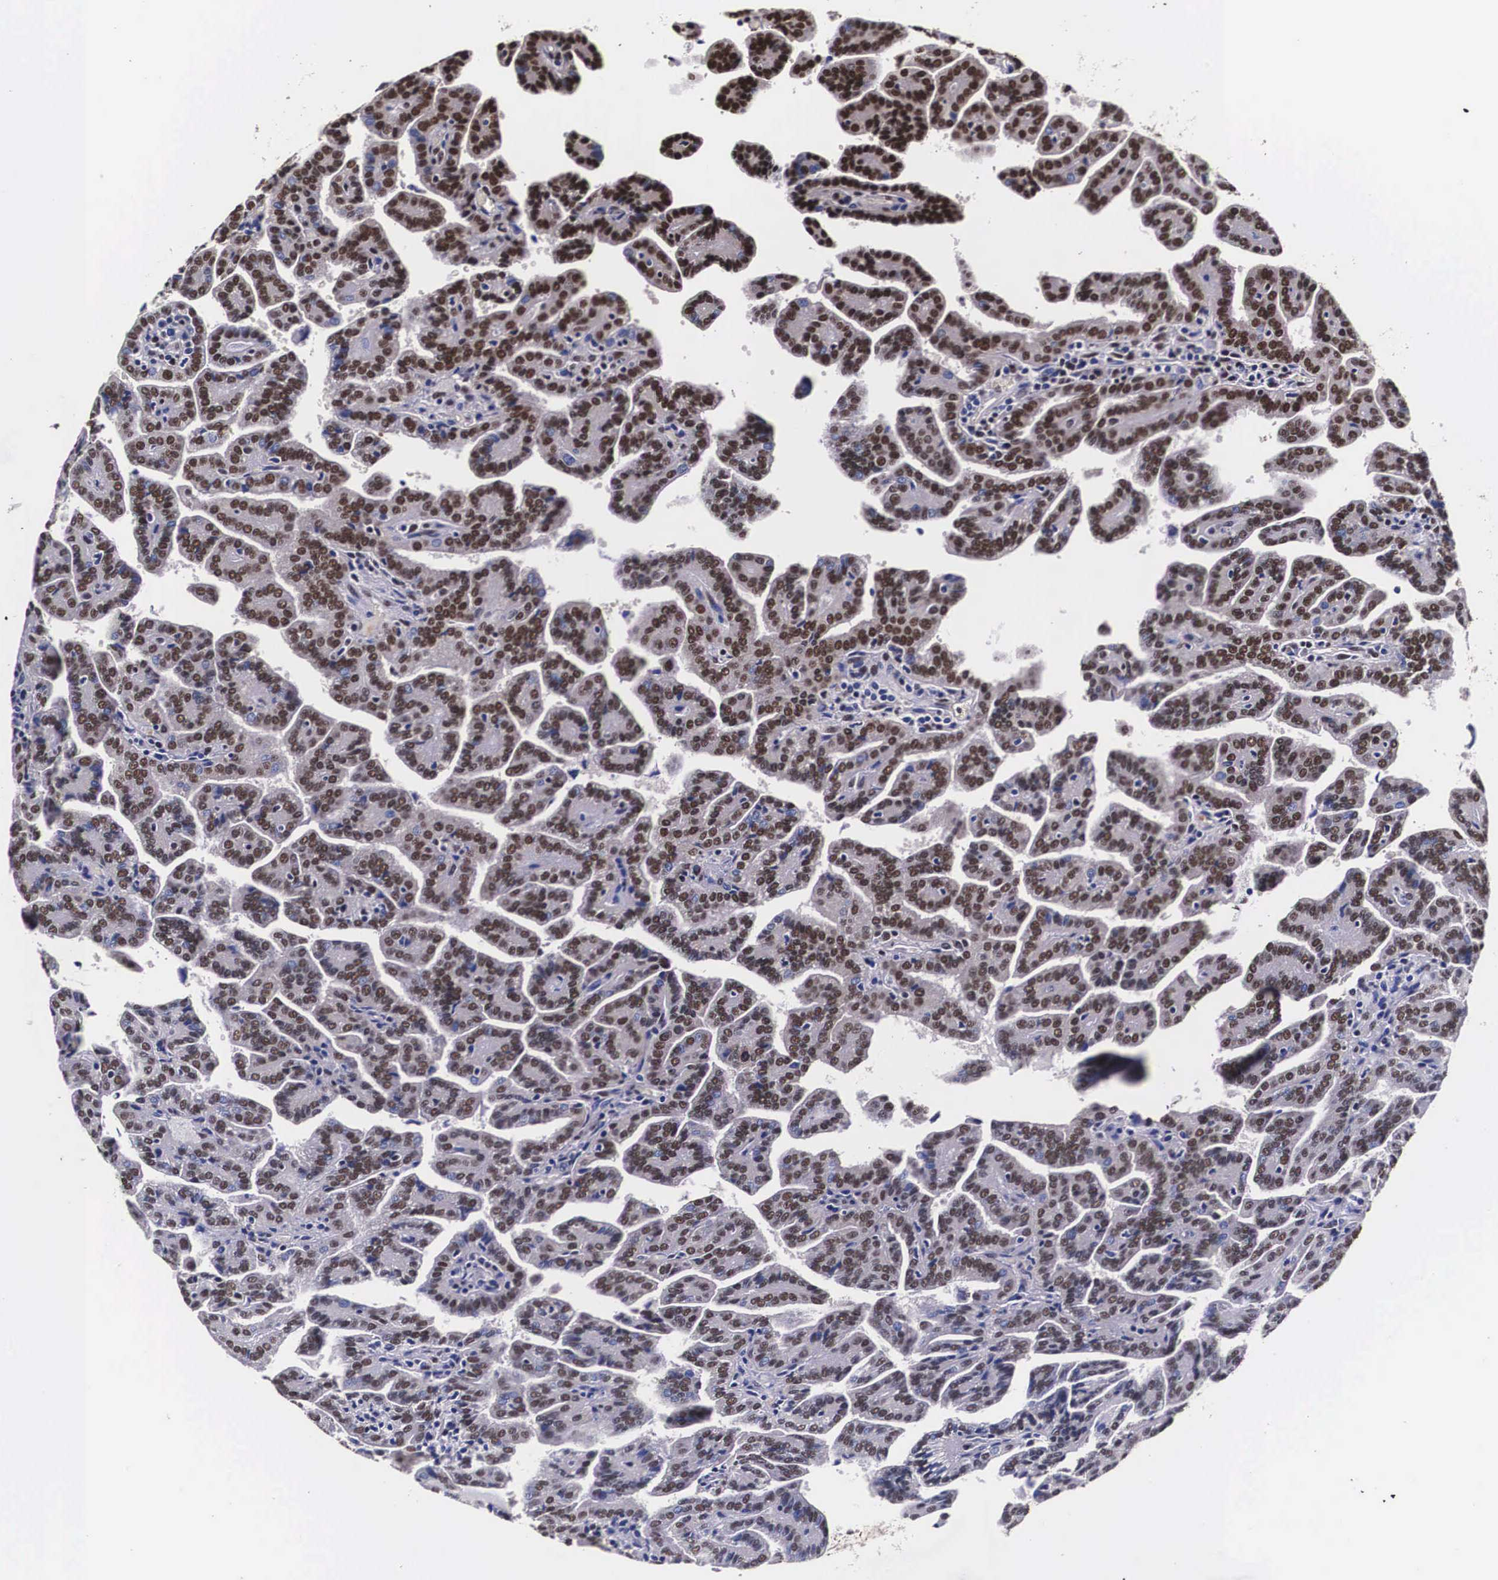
{"staining": {"intensity": "weak", "quantity": "25%-75%", "location": "nuclear"}, "tissue": "renal cancer", "cell_type": "Tumor cells", "image_type": "cancer", "snomed": [{"axis": "morphology", "description": "Adenocarcinoma, NOS"}, {"axis": "topography", "description": "Kidney"}], "caption": "Protein staining displays weak nuclear positivity in about 25%-75% of tumor cells in renal cancer (adenocarcinoma).", "gene": "PABPN1", "patient": {"sex": "male", "age": 61}}